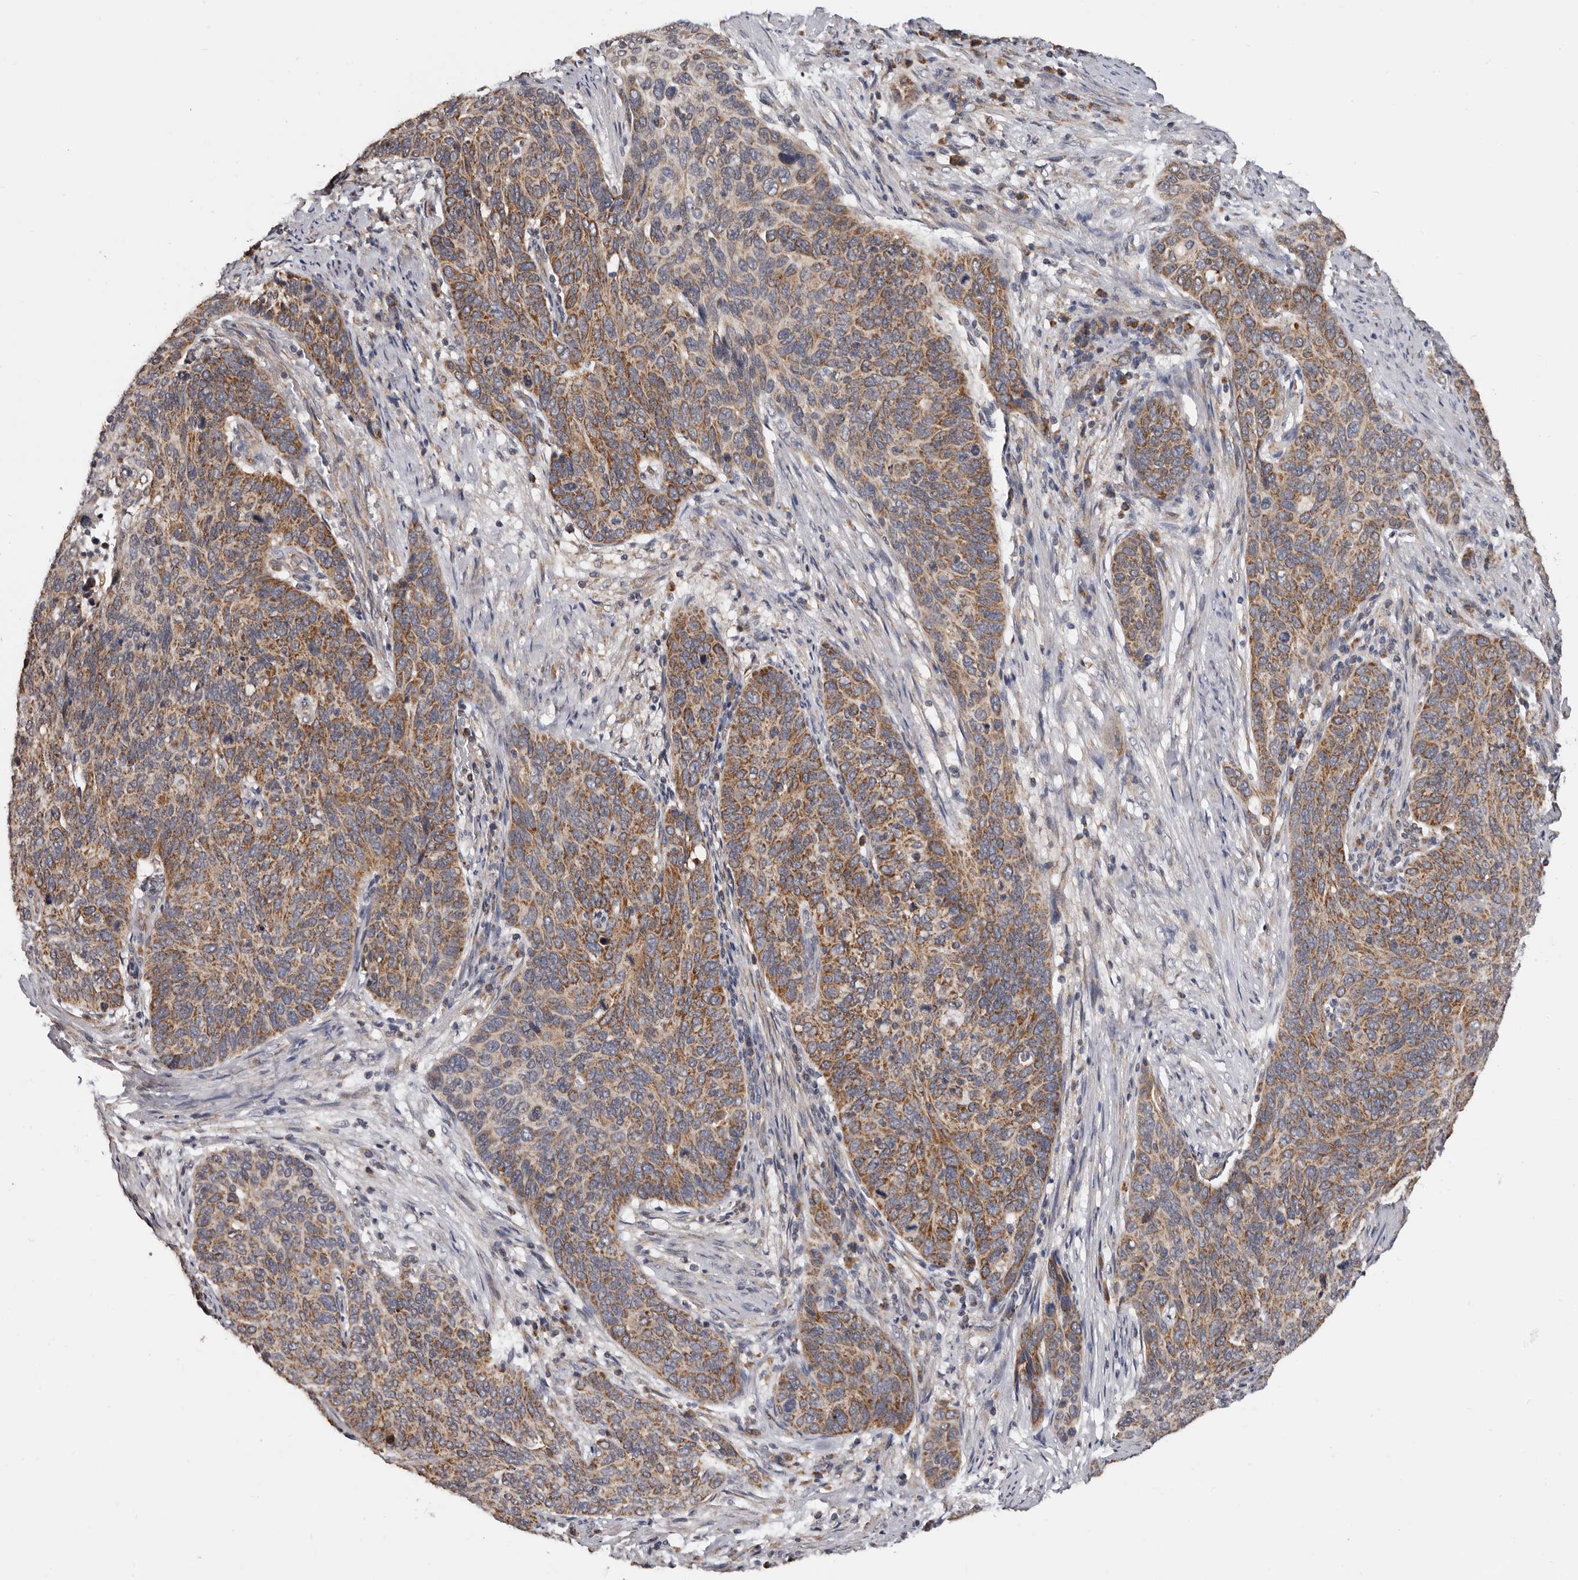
{"staining": {"intensity": "moderate", "quantity": ">75%", "location": "cytoplasmic/membranous"}, "tissue": "cervical cancer", "cell_type": "Tumor cells", "image_type": "cancer", "snomed": [{"axis": "morphology", "description": "Squamous cell carcinoma, NOS"}, {"axis": "topography", "description": "Cervix"}], "caption": "An image of human squamous cell carcinoma (cervical) stained for a protein displays moderate cytoplasmic/membranous brown staining in tumor cells. The protein is shown in brown color, while the nuclei are stained blue.", "gene": "MRPL18", "patient": {"sex": "female", "age": 60}}